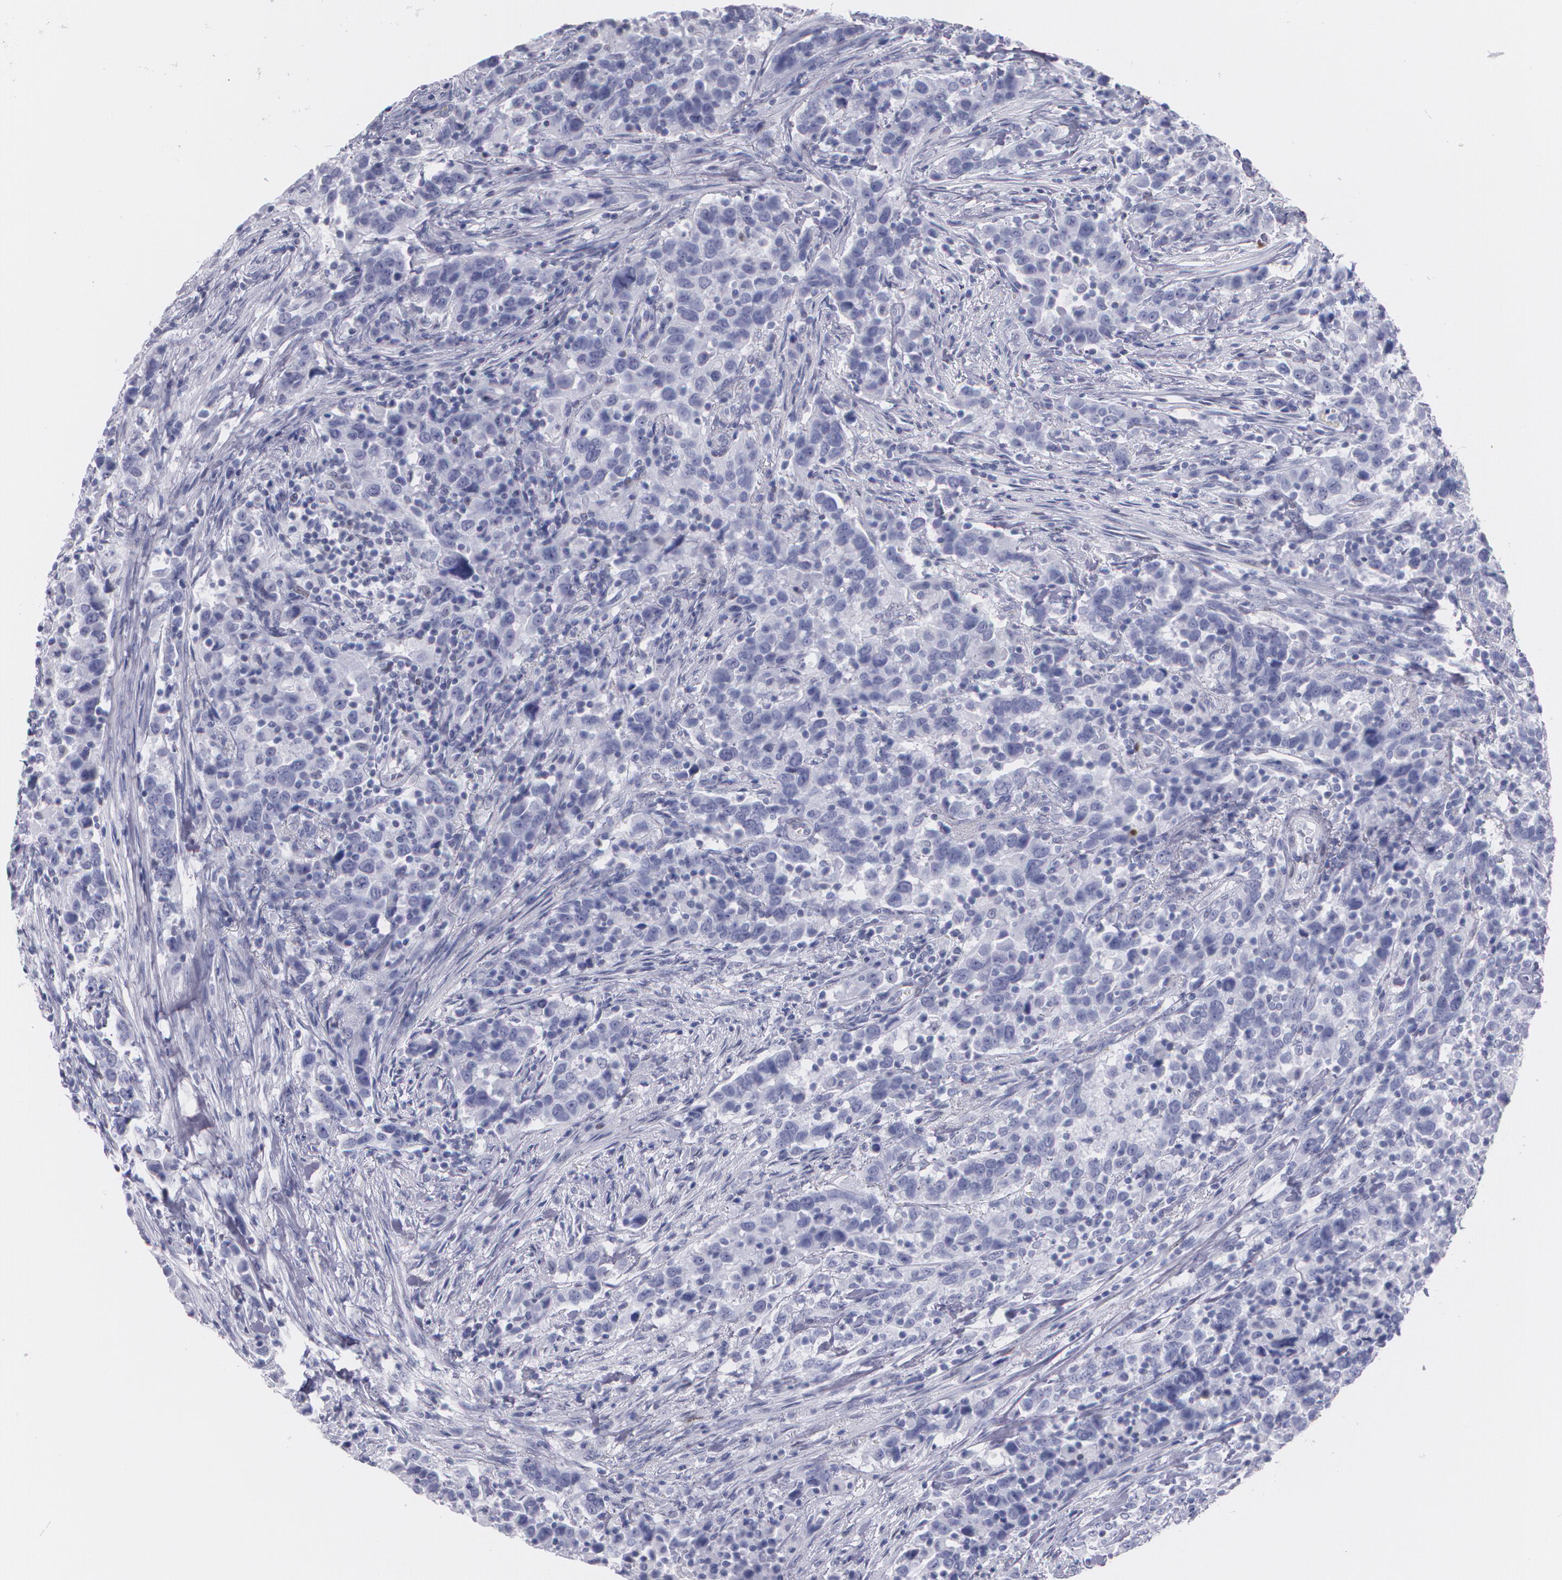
{"staining": {"intensity": "negative", "quantity": "none", "location": "none"}, "tissue": "urothelial cancer", "cell_type": "Tumor cells", "image_type": "cancer", "snomed": [{"axis": "morphology", "description": "Urothelial carcinoma, High grade"}, {"axis": "topography", "description": "Urinary bladder"}], "caption": "A high-resolution image shows immunohistochemistry (IHC) staining of urothelial carcinoma (high-grade), which demonstrates no significant positivity in tumor cells.", "gene": "TP53", "patient": {"sex": "male", "age": 61}}